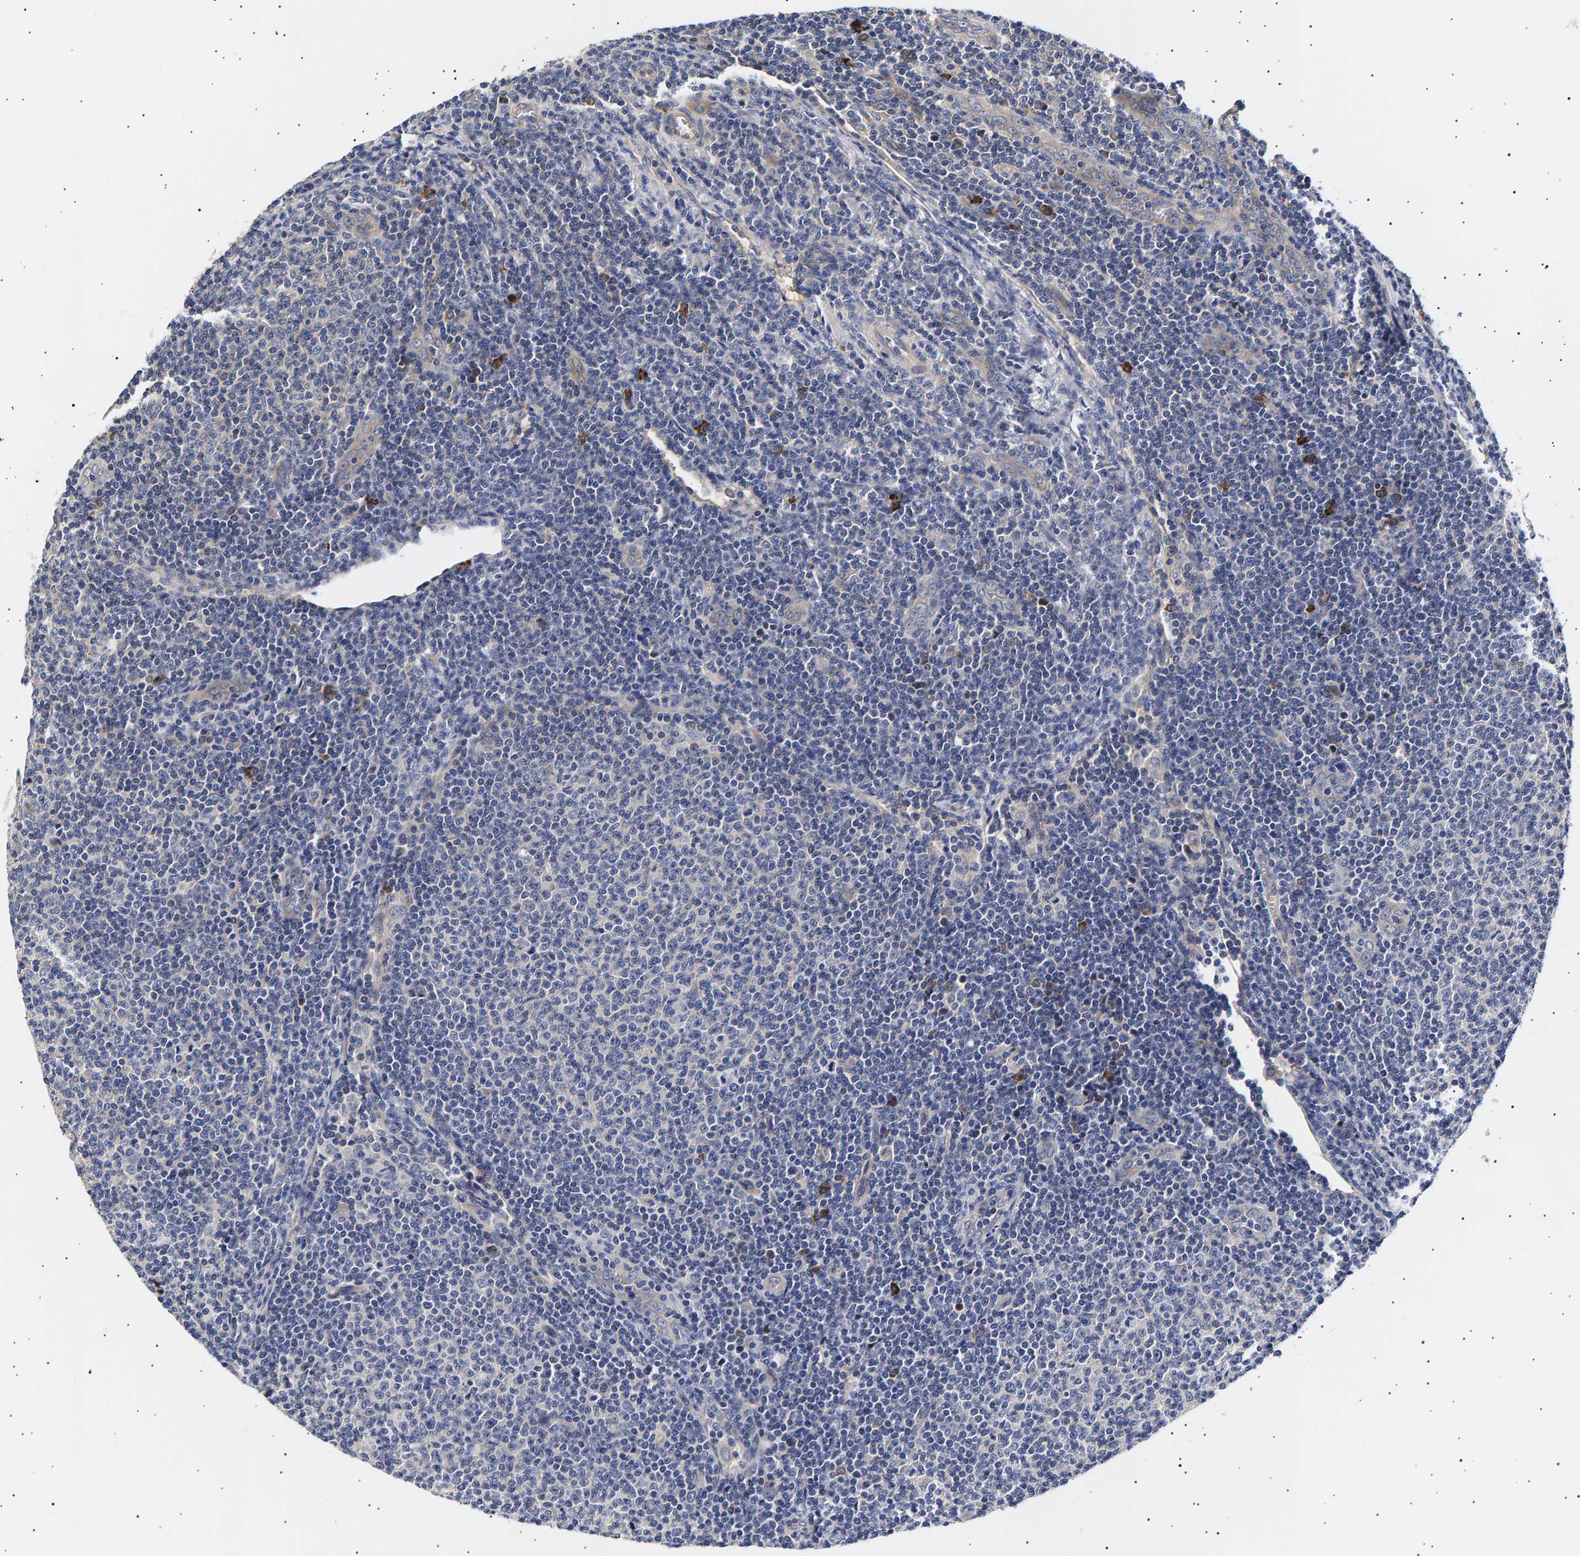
{"staining": {"intensity": "negative", "quantity": "none", "location": "none"}, "tissue": "lymphoma", "cell_type": "Tumor cells", "image_type": "cancer", "snomed": [{"axis": "morphology", "description": "Malignant lymphoma, non-Hodgkin's type, Low grade"}, {"axis": "topography", "description": "Lymph node"}], "caption": "A micrograph of low-grade malignant lymphoma, non-Hodgkin's type stained for a protein exhibits no brown staining in tumor cells.", "gene": "ANKRD40", "patient": {"sex": "male", "age": 66}}